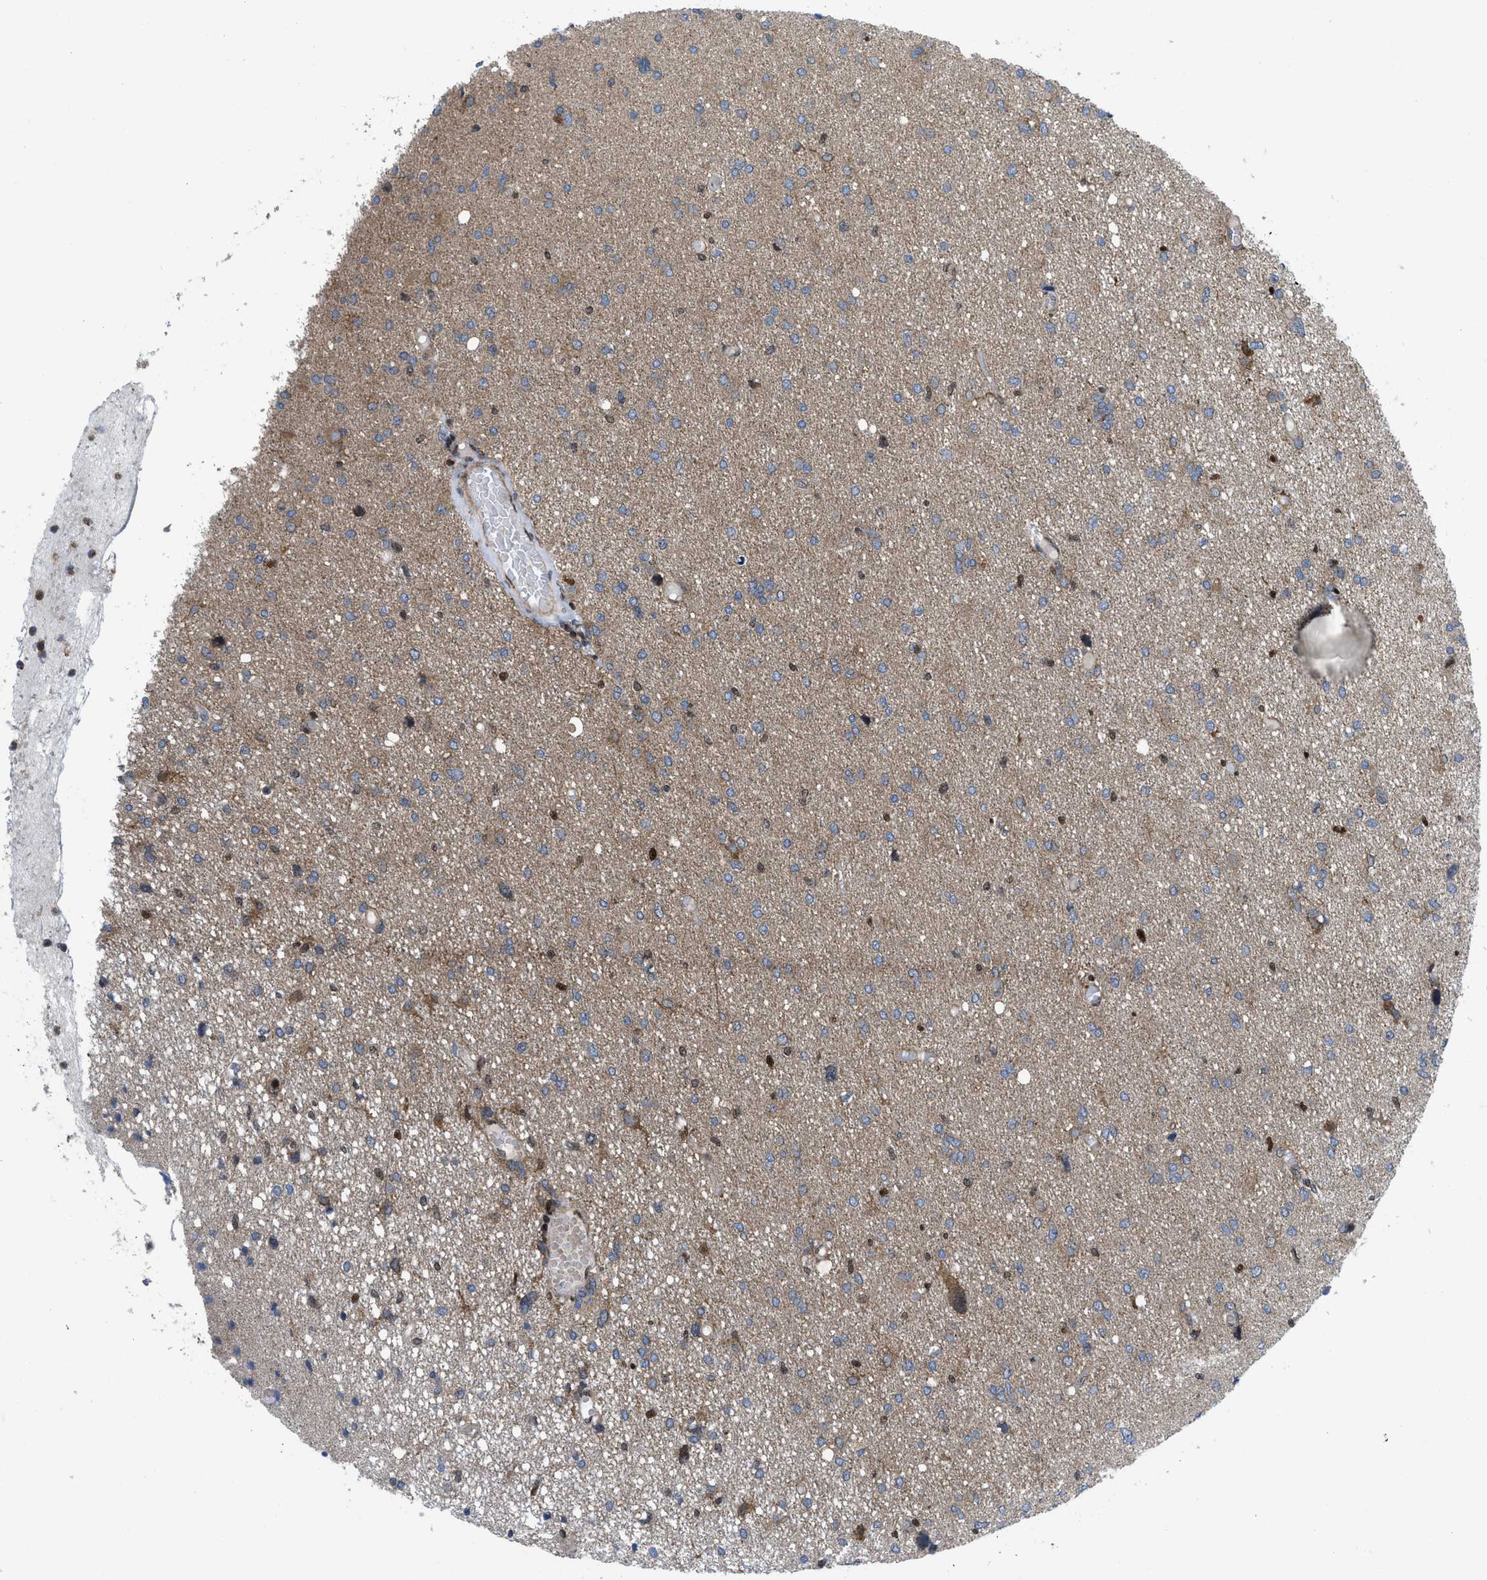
{"staining": {"intensity": "moderate", "quantity": "25%-75%", "location": "cytoplasmic/membranous,nuclear"}, "tissue": "glioma", "cell_type": "Tumor cells", "image_type": "cancer", "snomed": [{"axis": "morphology", "description": "Glioma, malignant, High grade"}, {"axis": "topography", "description": "Brain"}], "caption": "Glioma stained for a protein shows moderate cytoplasmic/membranous and nuclear positivity in tumor cells.", "gene": "PPP2CB", "patient": {"sex": "female", "age": 59}}